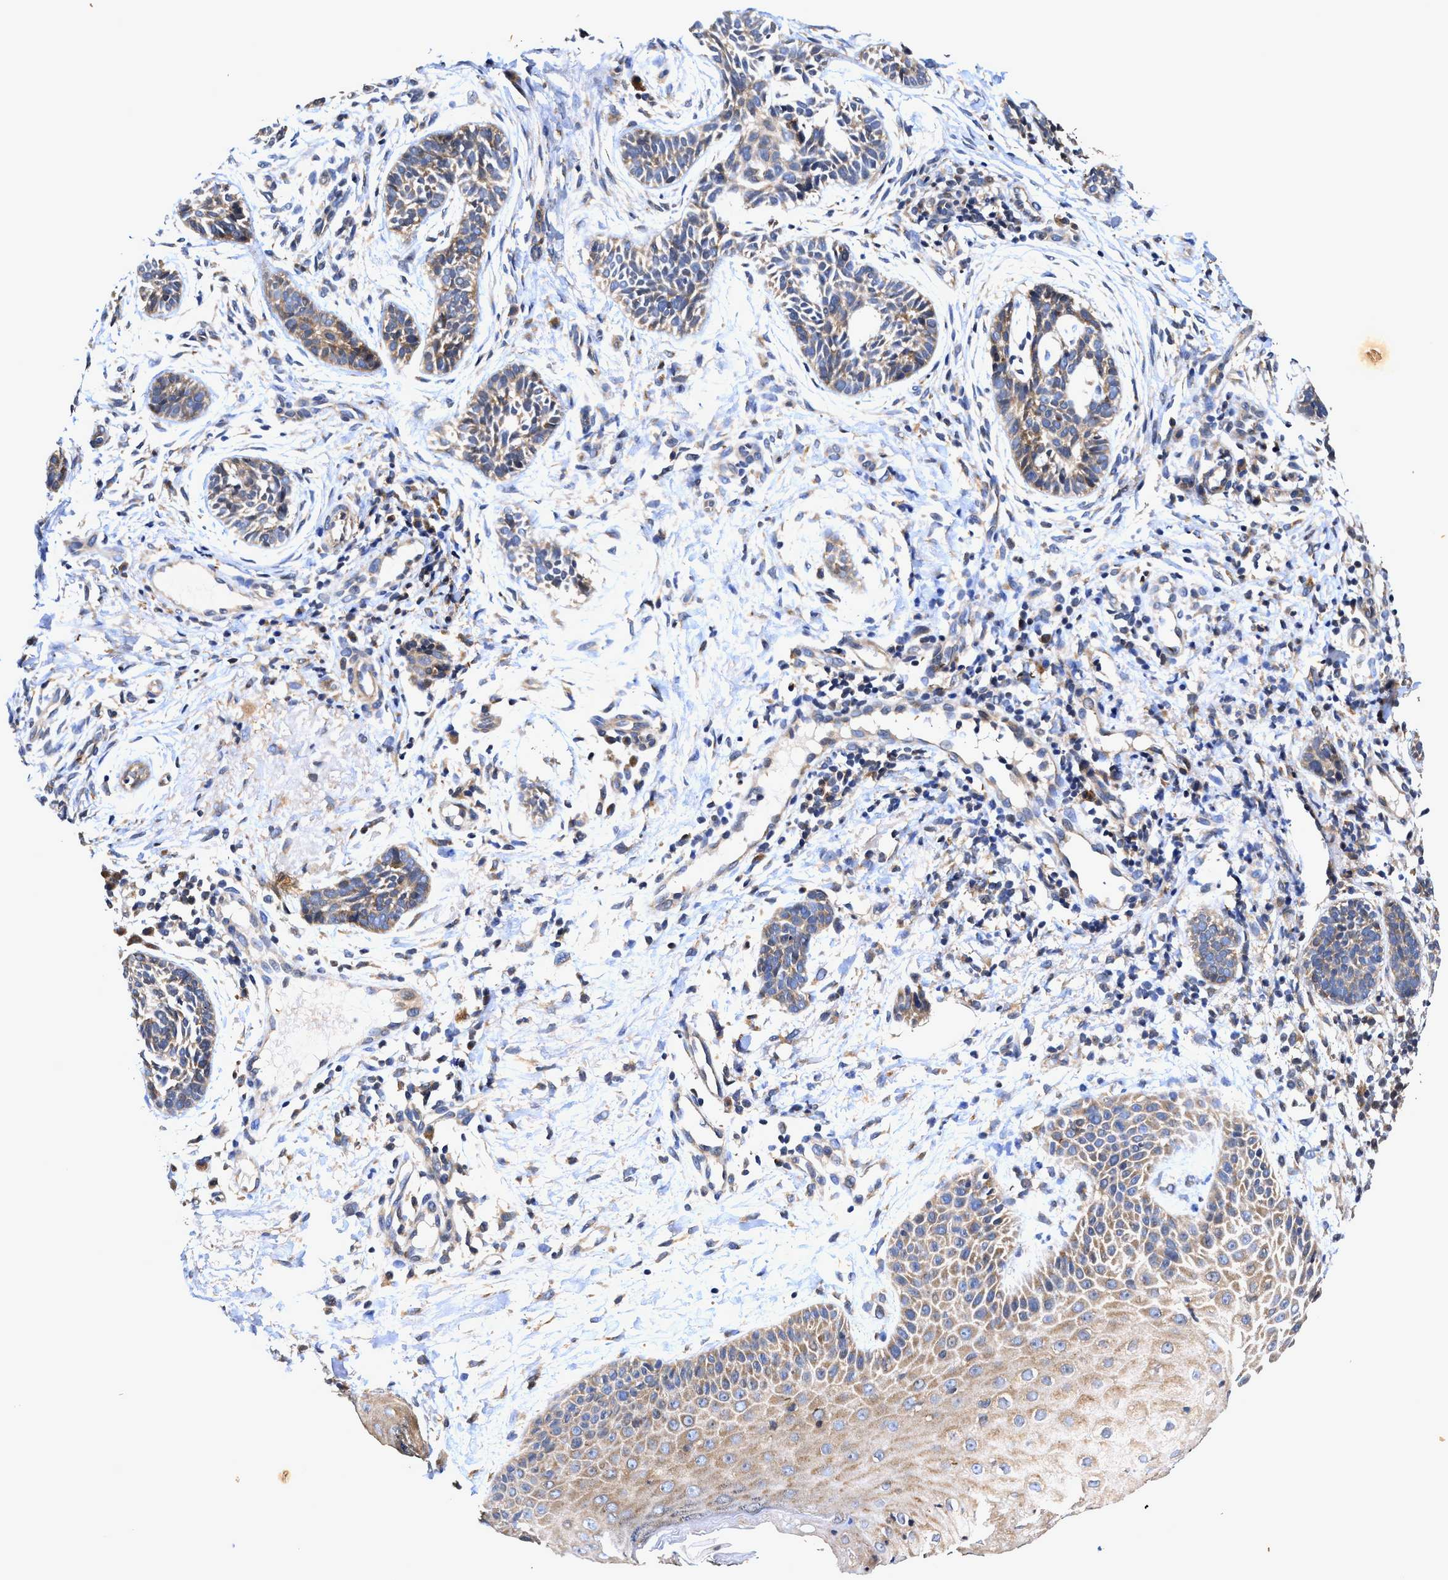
{"staining": {"intensity": "weak", "quantity": ">75%", "location": "cytoplasmic/membranous"}, "tissue": "skin cancer", "cell_type": "Tumor cells", "image_type": "cancer", "snomed": [{"axis": "morphology", "description": "Normal tissue, NOS"}, {"axis": "morphology", "description": "Basal cell carcinoma"}, {"axis": "topography", "description": "Skin"}], "caption": "Protein analysis of skin cancer tissue reveals weak cytoplasmic/membranous expression in about >75% of tumor cells.", "gene": "EFNA4", "patient": {"sex": "male", "age": 63}}